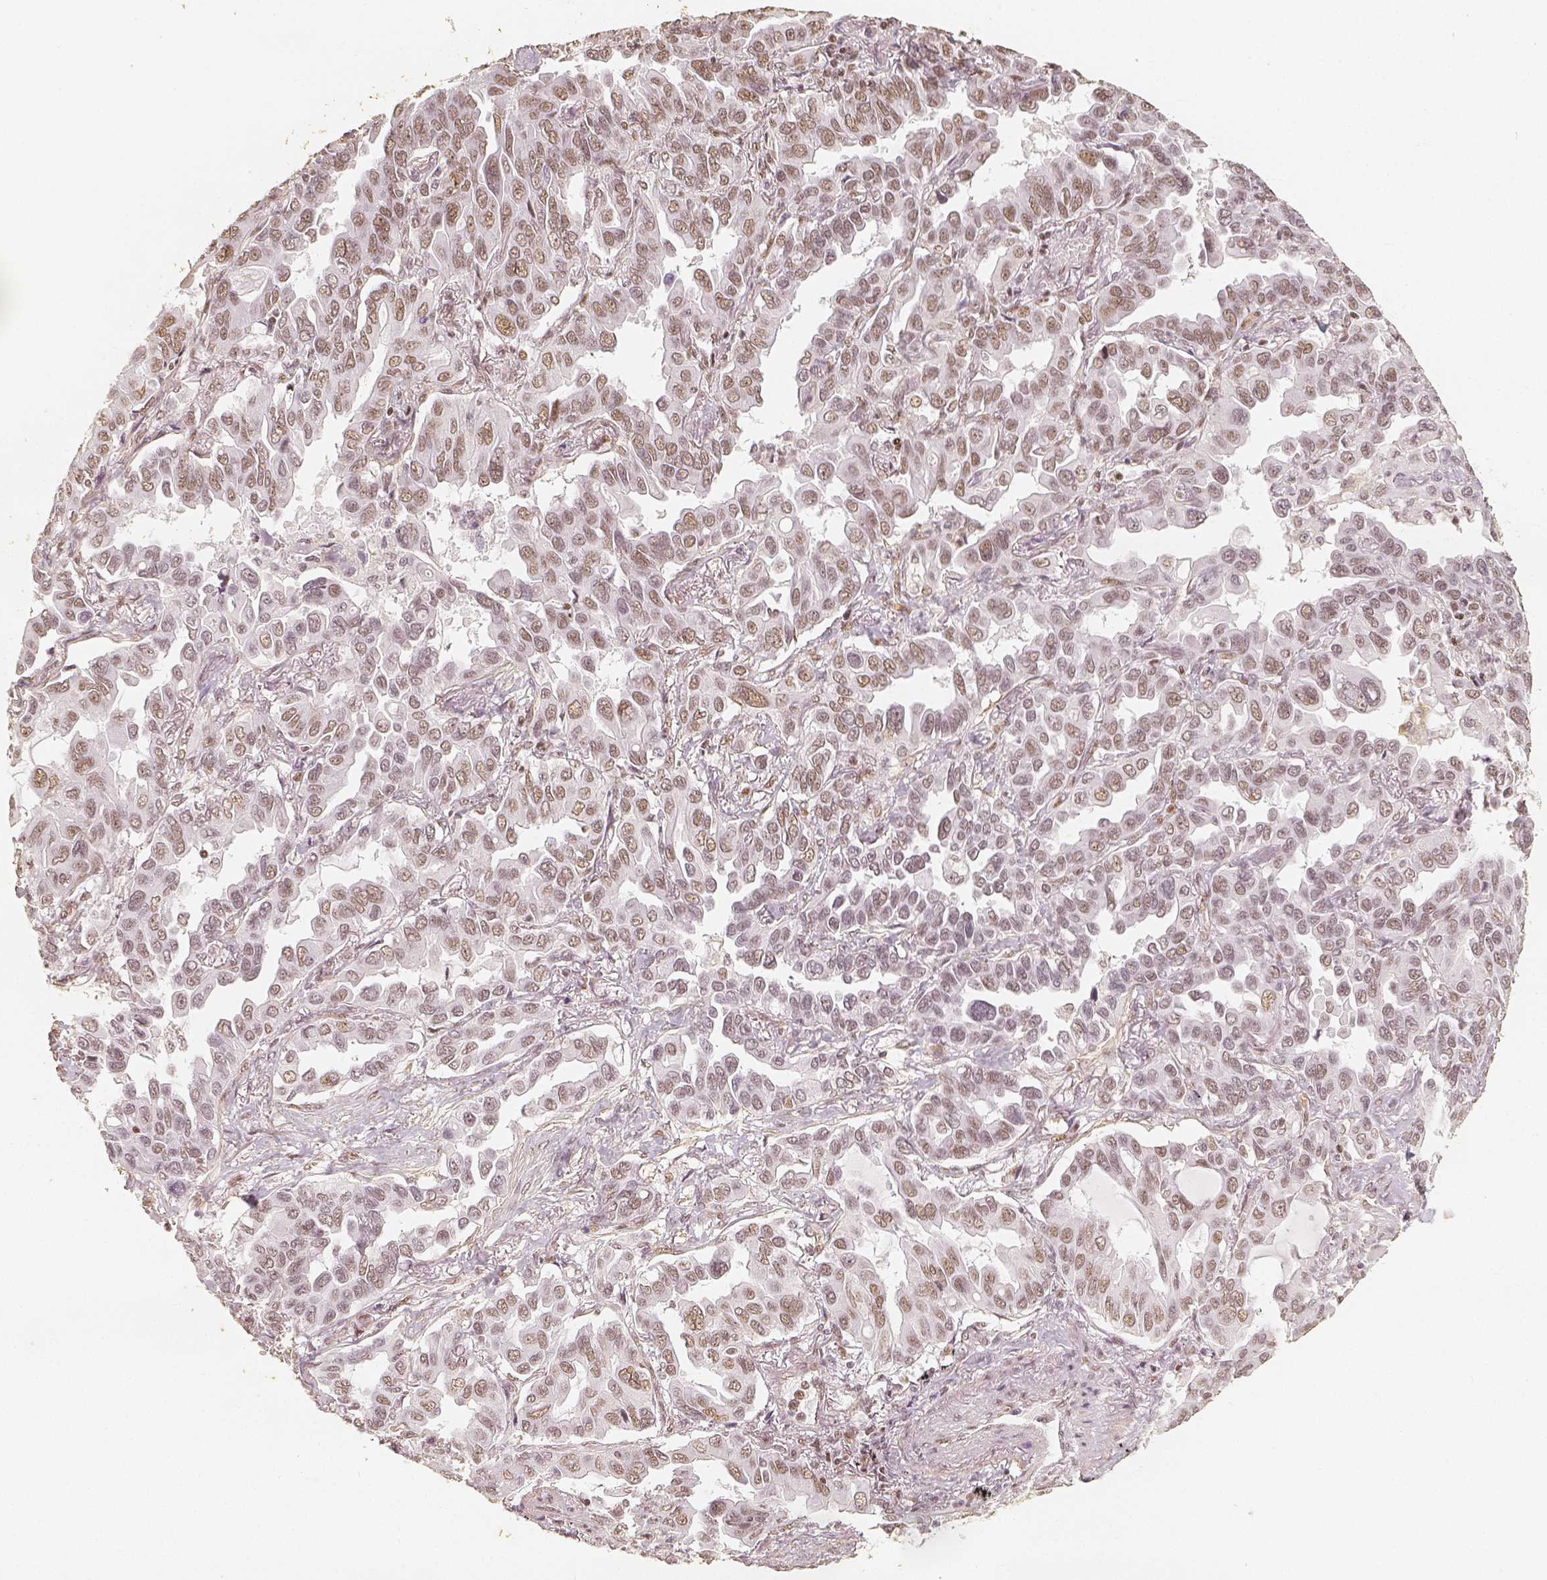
{"staining": {"intensity": "weak", "quantity": ">75%", "location": "nuclear"}, "tissue": "lung cancer", "cell_type": "Tumor cells", "image_type": "cancer", "snomed": [{"axis": "morphology", "description": "Adenocarcinoma, NOS"}, {"axis": "topography", "description": "Lung"}], "caption": "Adenocarcinoma (lung) stained with DAB (3,3'-diaminobenzidine) IHC exhibits low levels of weak nuclear expression in about >75% of tumor cells.", "gene": "HDAC1", "patient": {"sex": "male", "age": 64}}